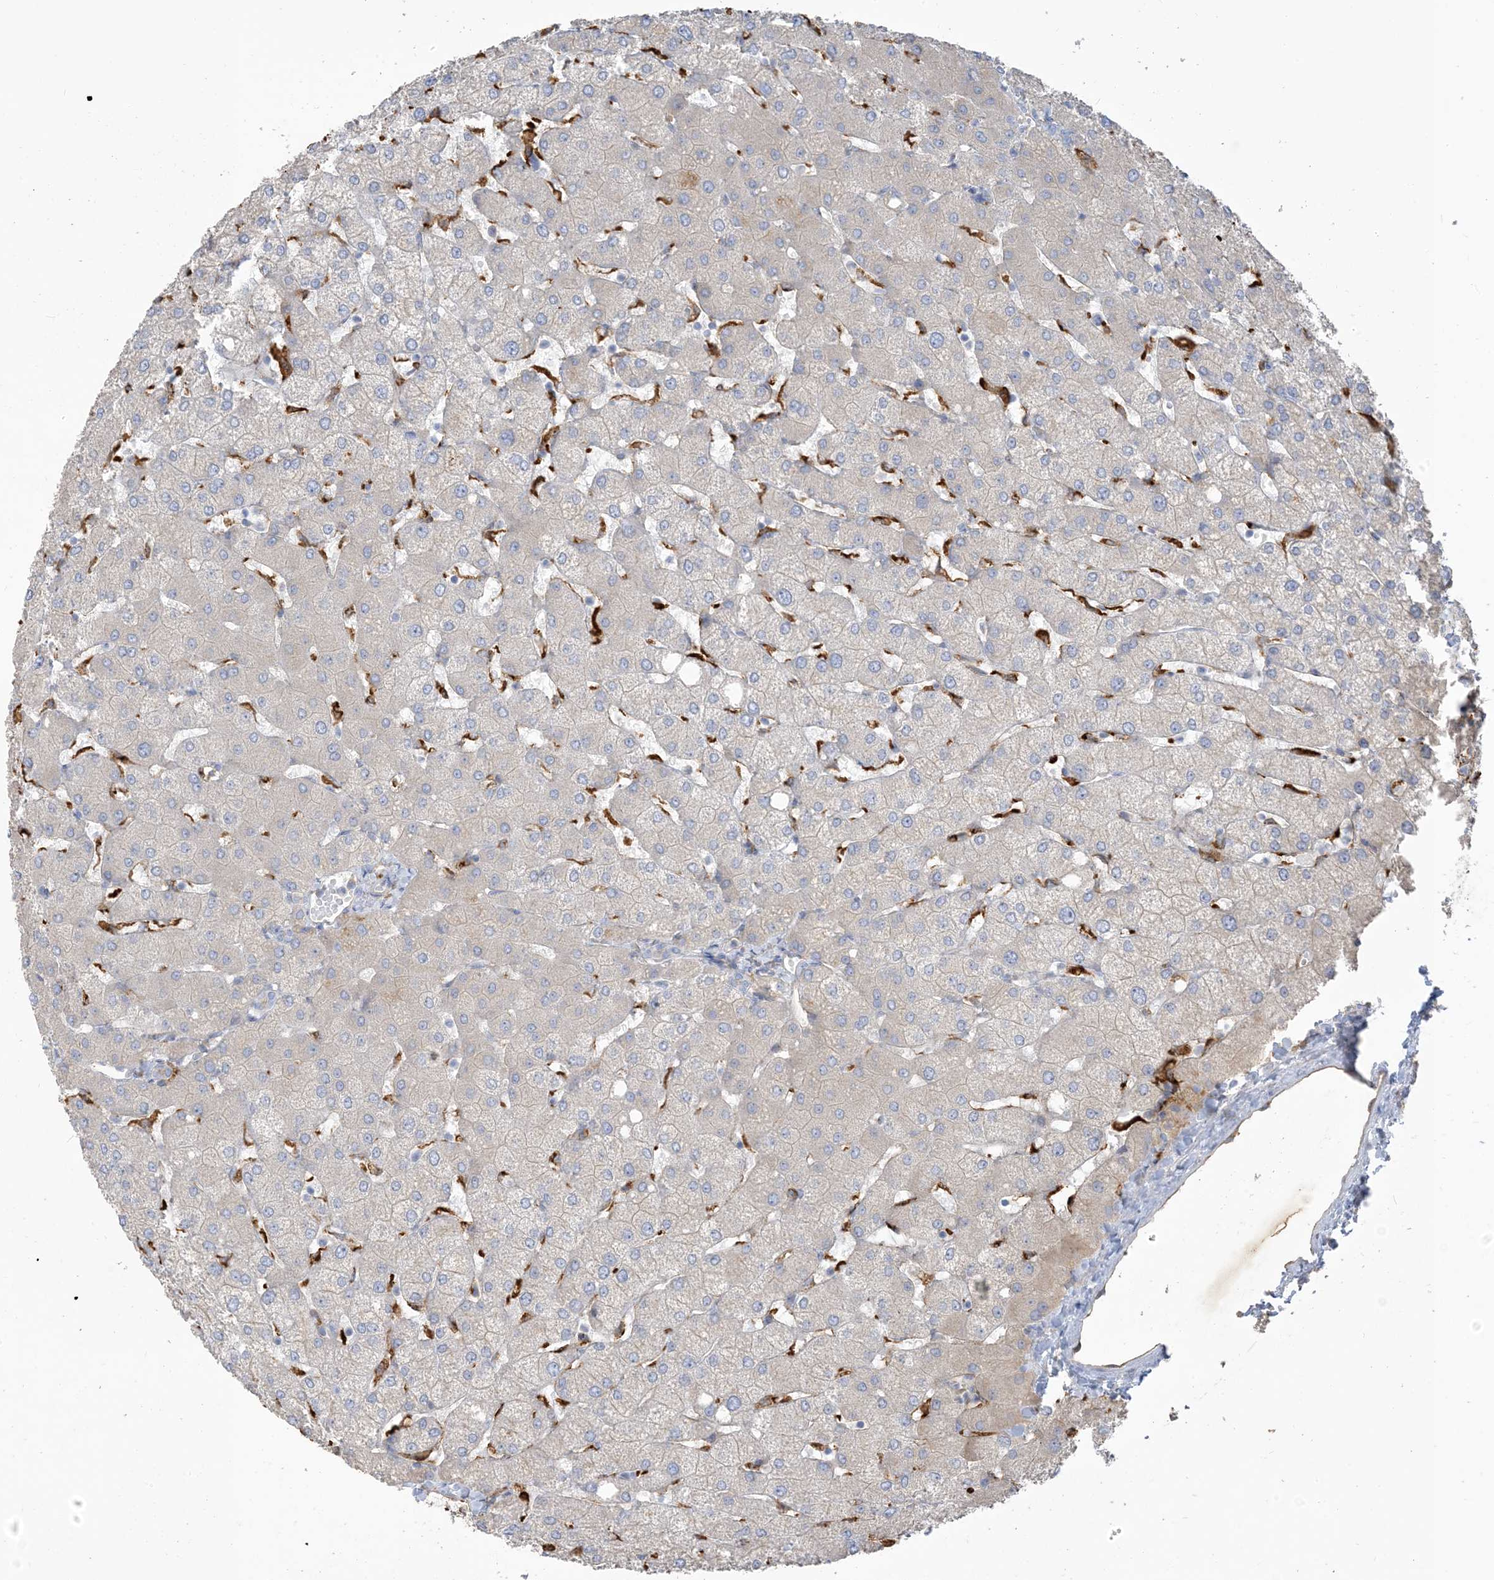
{"staining": {"intensity": "negative", "quantity": "none", "location": "none"}, "tissue": "liver", "cell_type": "Cholangiocytes", "image_type": "normal", "snomed": [{"axis": "morphology", "description": "Normal tissue, NOS"}, {"axis": "topography", "description": "Liver"}], "caption": "Immunohistochemical staining of unremarkable liver reveals no significant positivity in cholangiocytes. (Stains: DAB IHC with hematoxylin counter stain, Microscopy: brightfield microscopy at high magnification).", "gene": "PEAR1", "patient": {"sex": "female", "age": 54}}